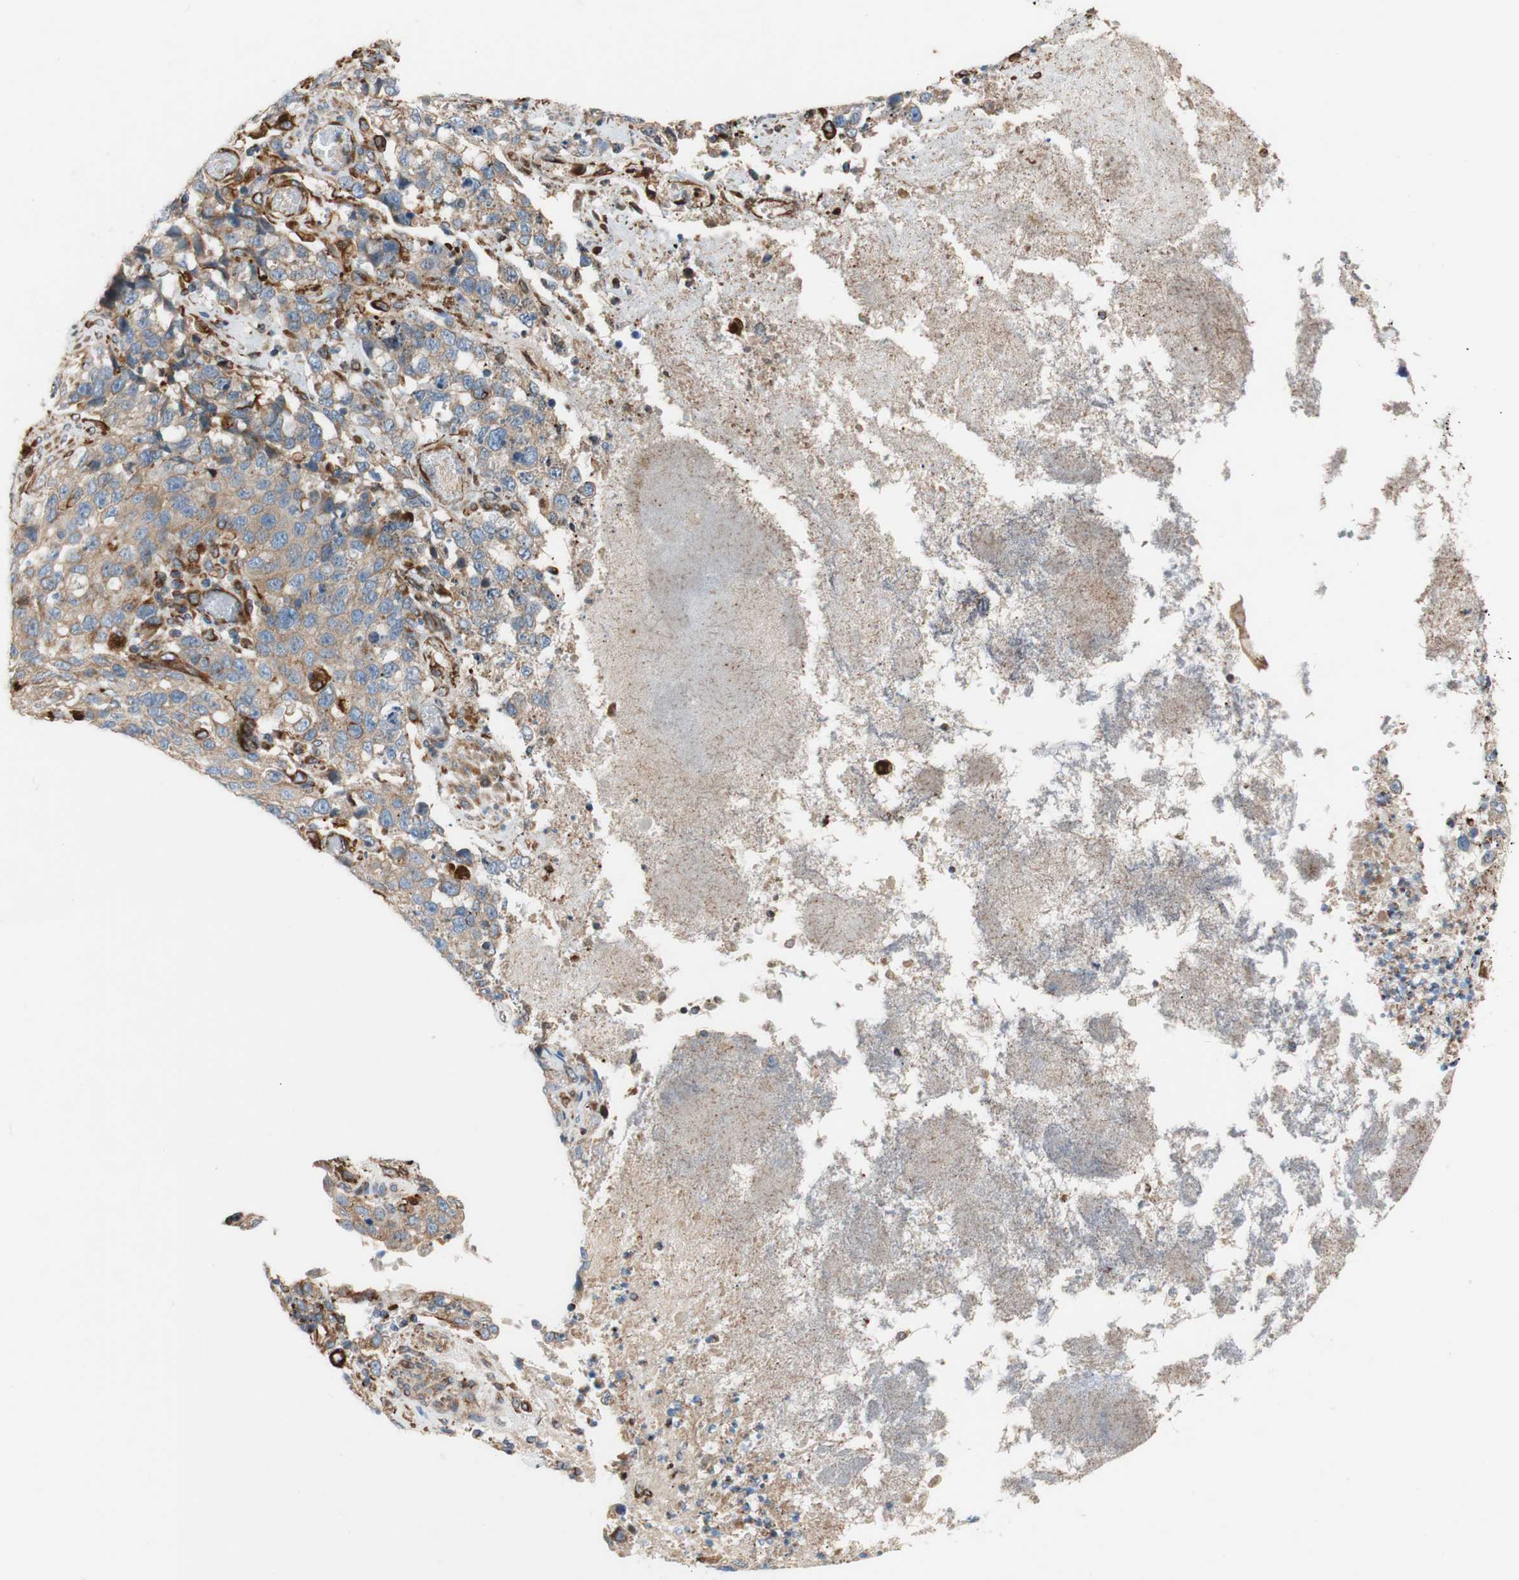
{"staining": {"intensity": "moderate", "quantity": ">75%", "location": "cytoplasmic/membranous"}, "tissue": "stomach cancer", "cell_type": "Tumor cells", "image_type": "cancer", "snomed": [{"axis": "morphology", "description": "Normal tissue, NOS"}, {"axis": "morphology", "description": "Adenocarcinoma, NOS"}, {"axis": "topography", "description": "Stomach"}], "caption": "Protein staining reveals moderate cytoplasmic/membranous staining in approximately >75% of tumor cells in stomach cancer (adenocarcinoma).", "gene": "C1orf43", "patient": {"sex": "male", "age": 48}}